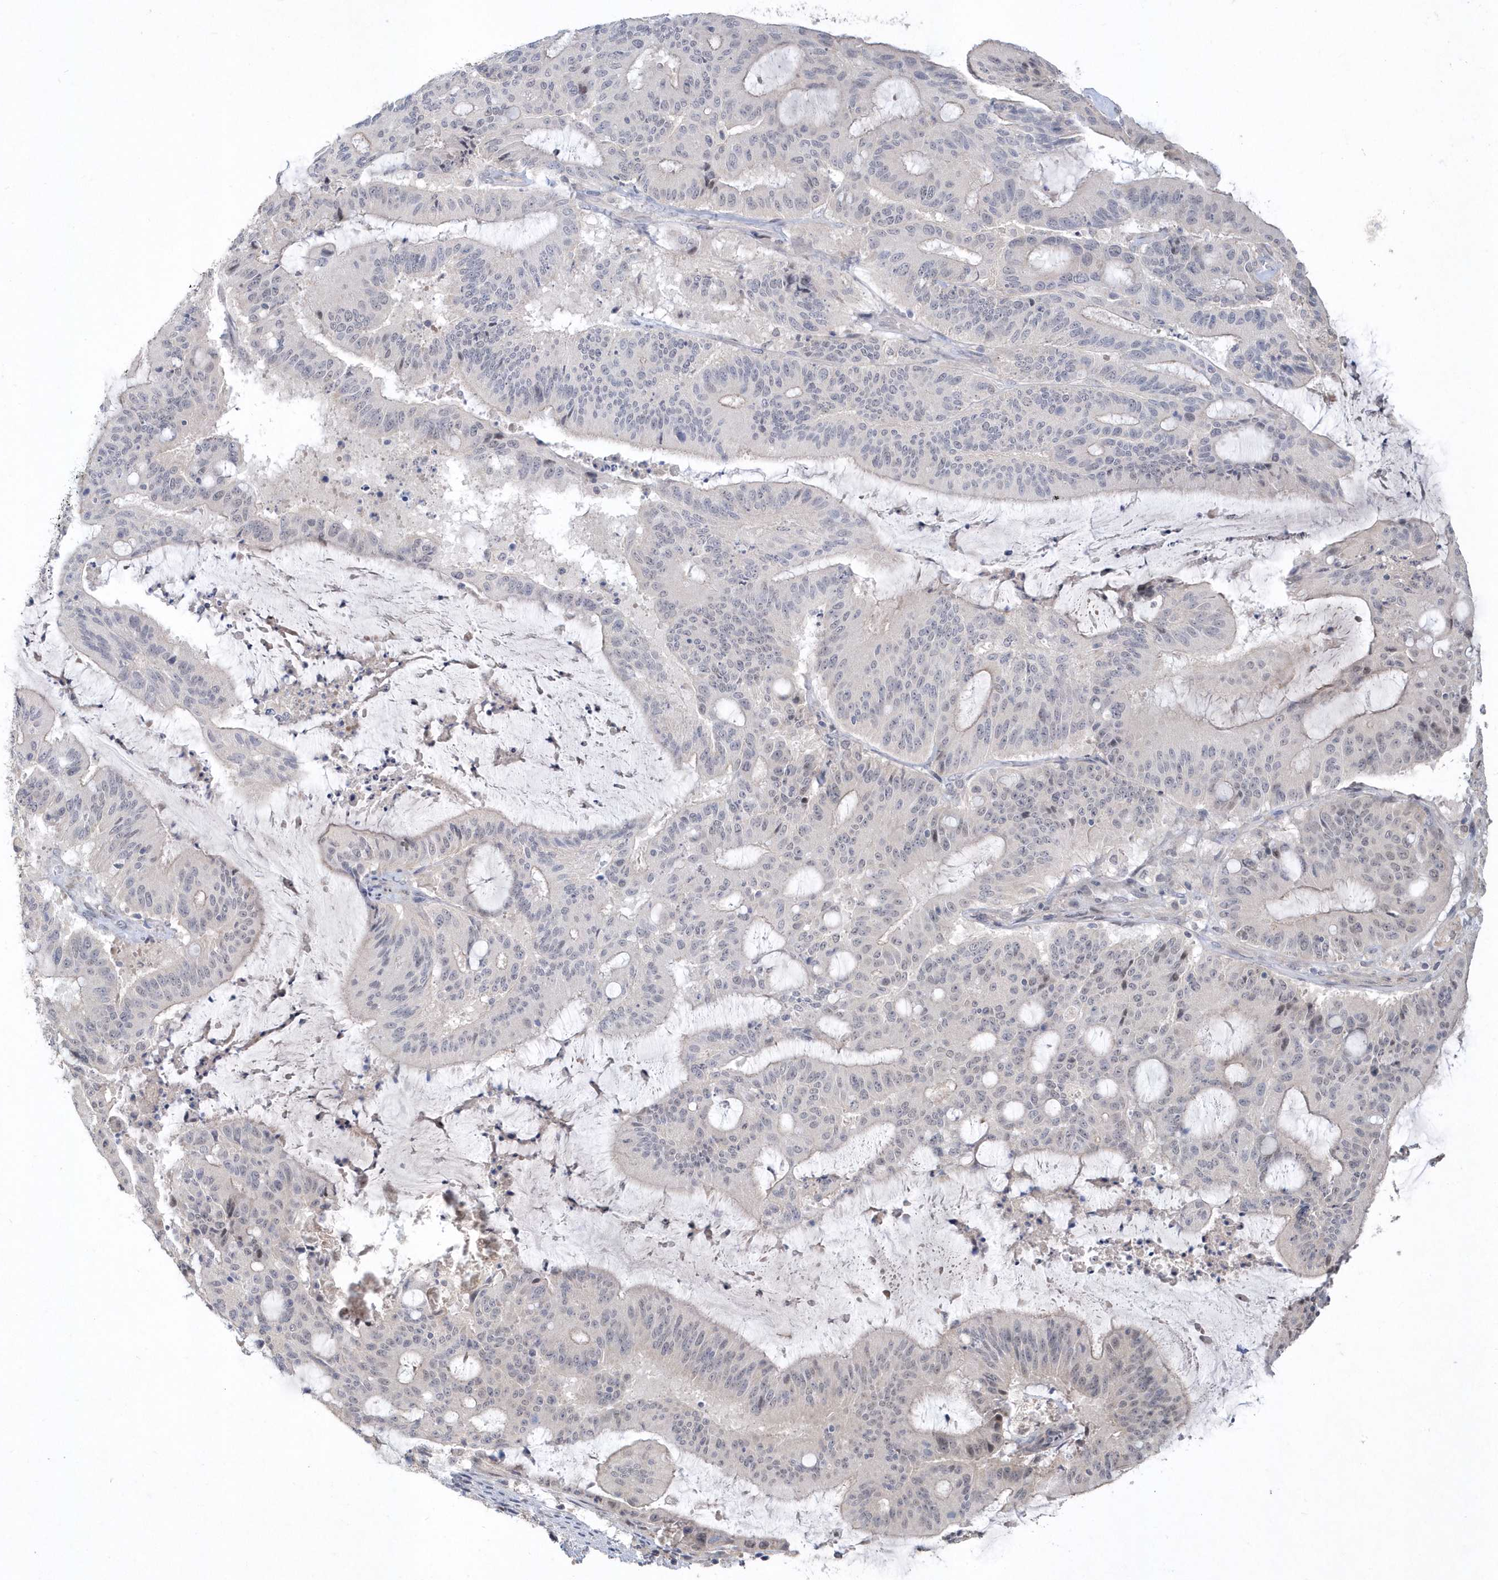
{"staining": {"intensity": "weak", "quantity": "<25%", "location": "nuclear"}, "tissue": "liver cancer", "cell_type": "Tumor cells", "image_type": "cancer", "snomed": [{"axis": "morphology", "description": "Normal tissue, NOS"}, {"axis": "morphology", "description": "Cholangiocarcinoma"}, {"axis": "topography", "description": "Liver"}, {"axis": "topography", "description": "Peripheral nerve tissue"}], "caption": "This is an IHC image of human cholangiocarcinoma (liver). There is no staining in tumor cells.", "gene": "TSPEAR", "patient": {"sex": "female", "age": 73}}